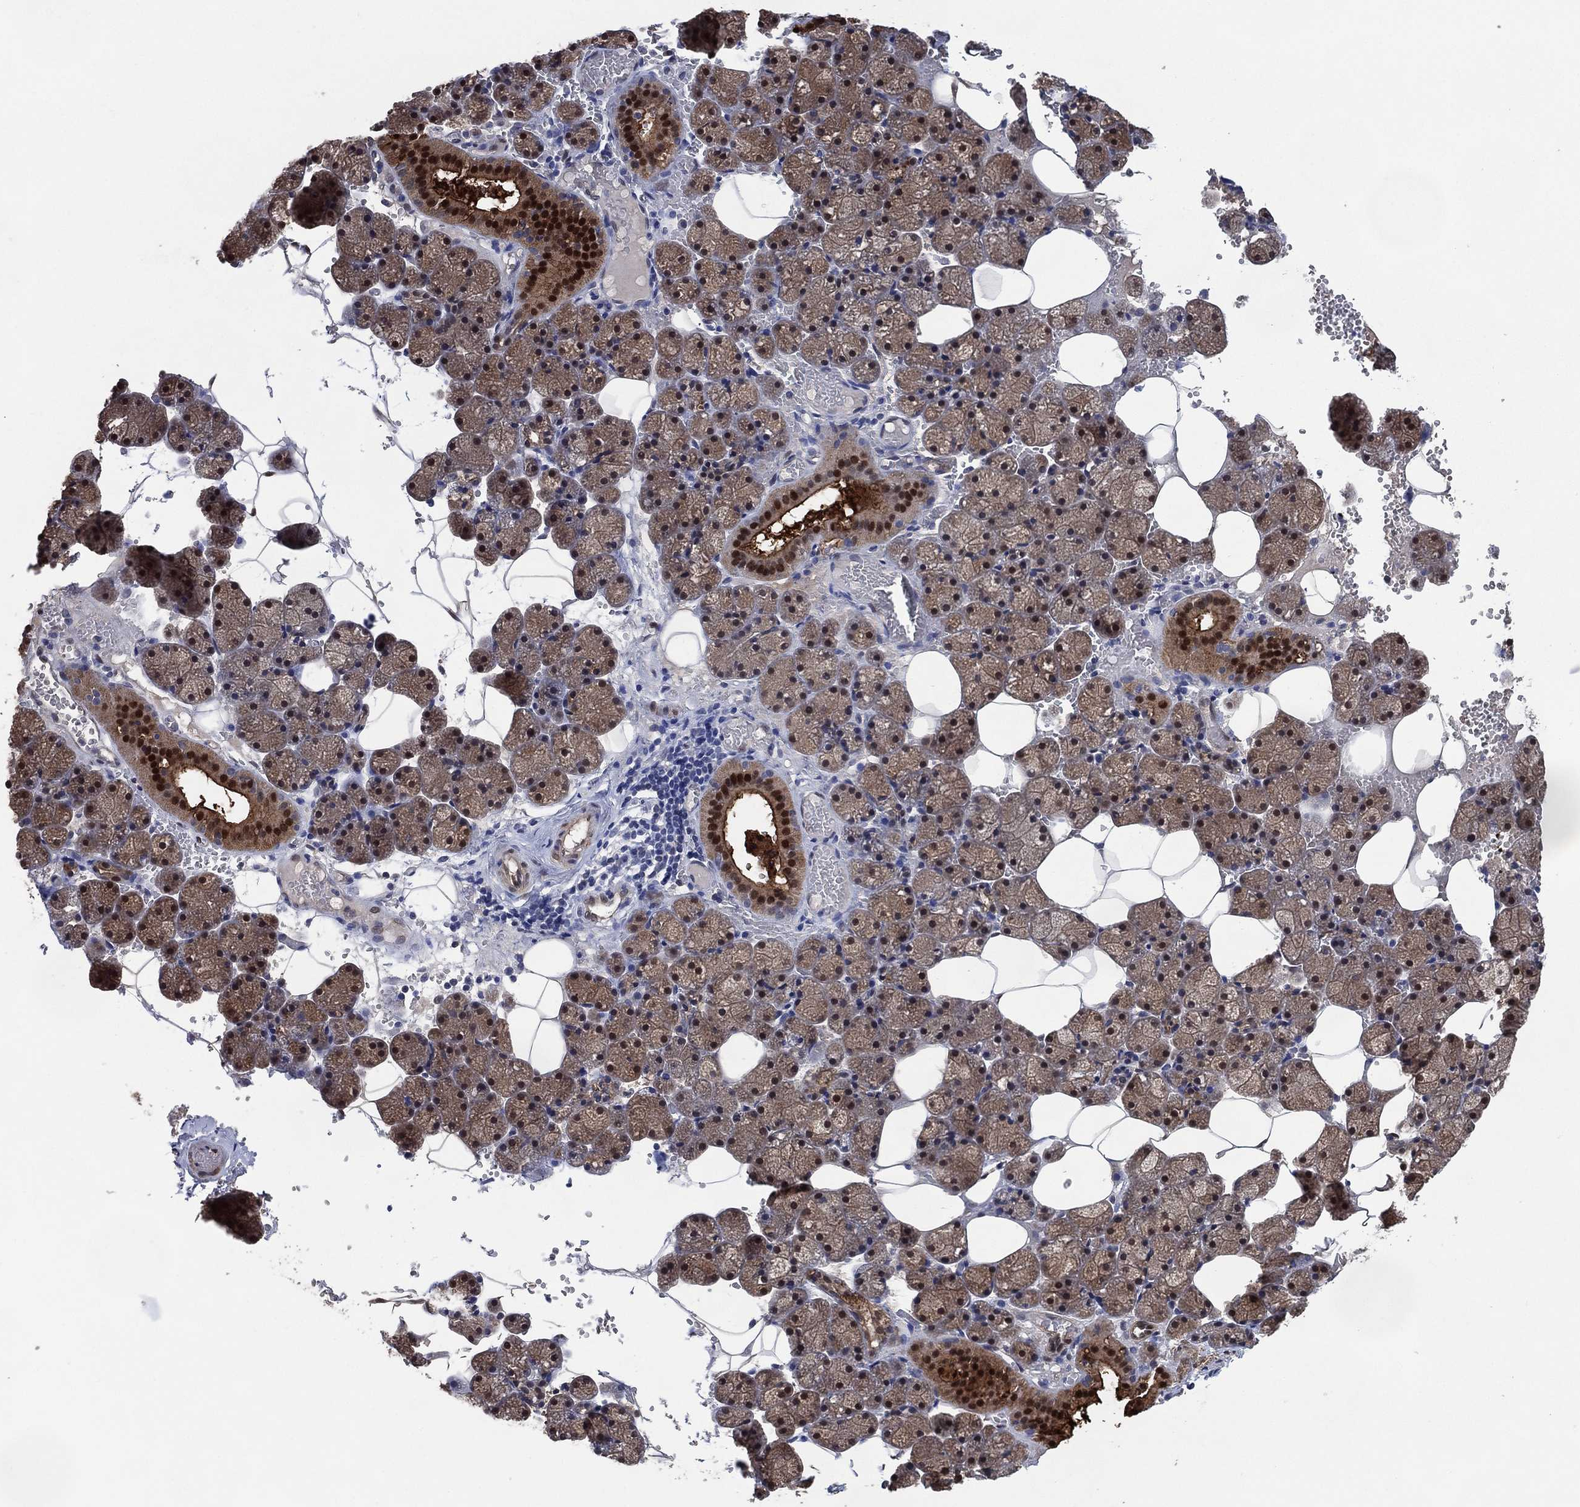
{"staining": {"intensity": "moderate", "quantity": "25%-75%", "location": "cytoplasmic/membranous,nuclear"}, "tissue": "salivary gland", "cell_type": "Glandular cells", "image_type": "normal", "snomed": [{"axis": "morphology", "description": "Normal tissue, NOS"}, {"axis": "topography", "description": "Salivary gland"}], "caption": "Glandular cells reveal moderate cytoplasmic/membranous,nuclear staining in approximately 25%-75% of cells in normal salivary gland.", "gene": "AK1", "patient": {"sex": "male", "age": 38}}